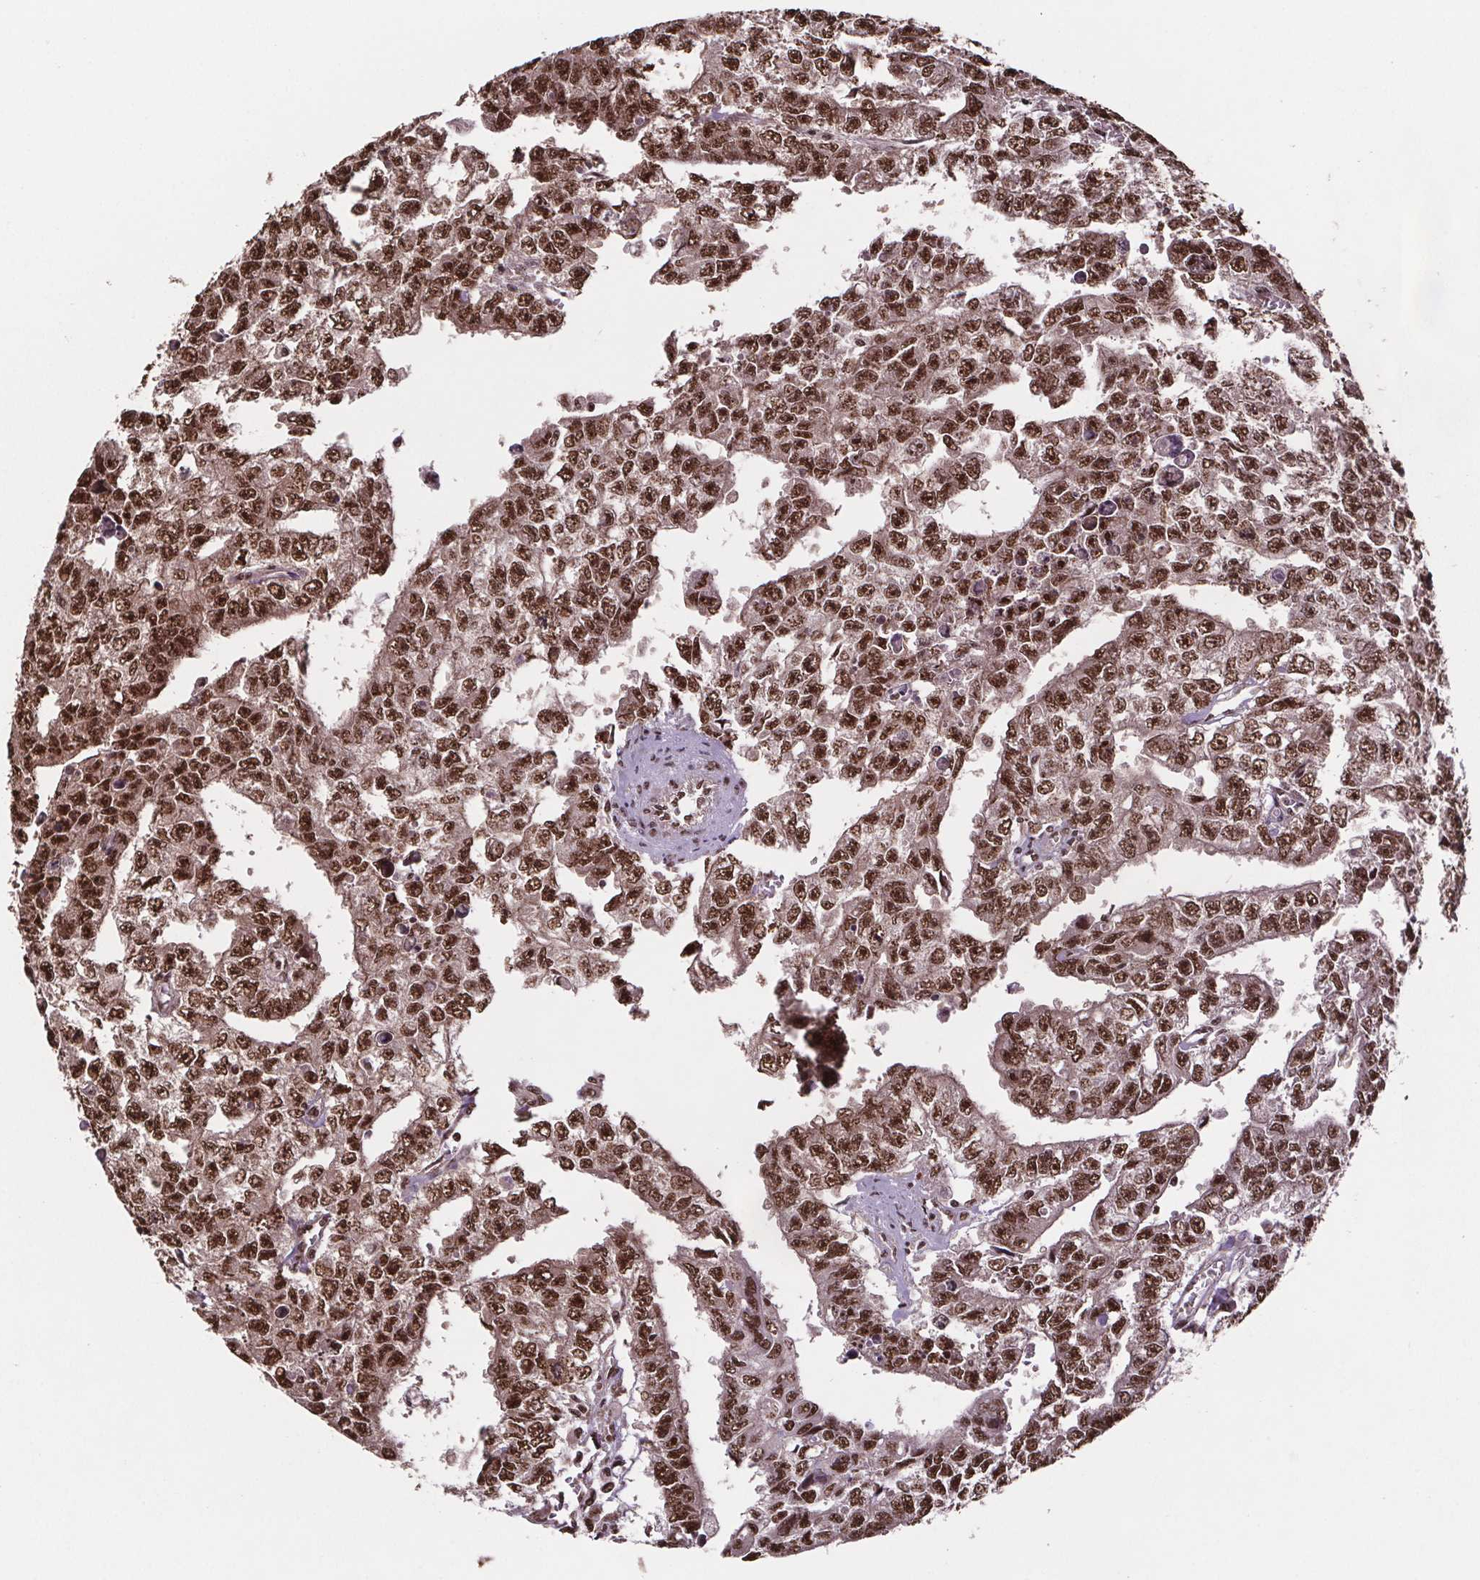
{"staining": {"intensity": "moderate", "quantity": ">75%", "location": "nuclear"}, "tissue": "testis cancer", "cell_type": "Tumor cells", "image_type": "cancer", "snomed": [{"axis": "morphology", "description": "Carcinoma, Embryonal, NOS"}, {"axis": "morphology", "description": "Teratoma, malignant, NOS"}, {"axis": "topography", "description": "Testis"}], "caption": "Immunohistochemical staining of testis cancer exhibits medium levels of moderate nuclear positivity in approximately >75% of tumor cells.", "gene": "JARID2", "patient": {"sex": "male", "age": 24}}